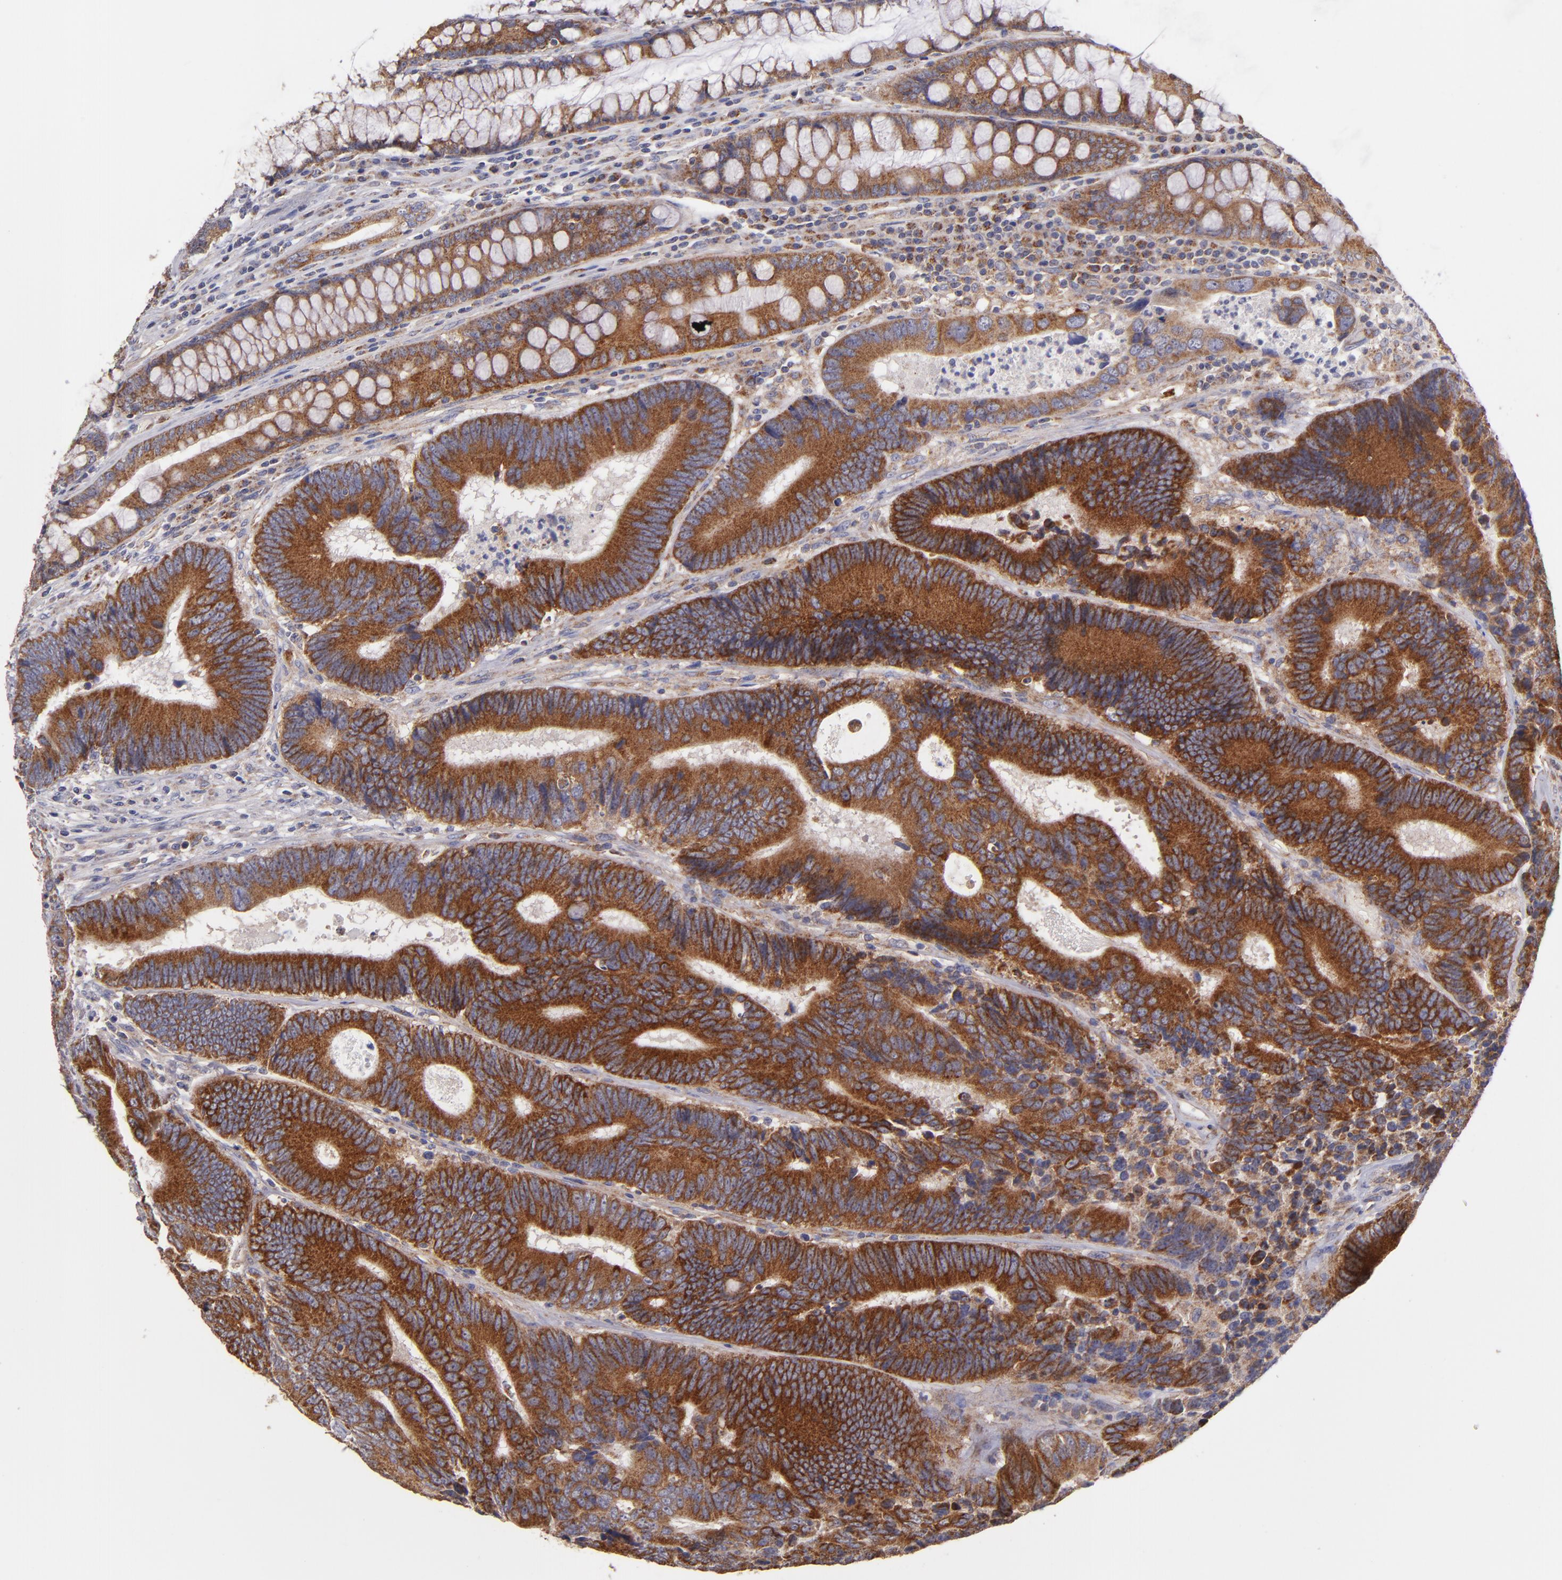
{"staining": {"intensity": "strong", "quantity": ">75%", "location": "cytoplasmic/membranous"}, "tissue": "colorectal cancer", "cell_type": "Tumor cells", "image_type": "cancer", "snomed": [{"axis": "morphology", "description": "Normal tissue, NOS"}, {"axis": "morphology", "description": "Adenocarcinoma, NOS"}, {"axis": "topography", "description": "Colon"}], "caption": "Colorectal adenocarcinoma stained for a protein displays strong cytoplasmic/membranous positivity in tumor cells. (Stains: DAB (3,3'-diaminobenzidine) in brown, nuclei in blue, Microscopy: brightfield microscopy at high magnification).", "gene": "CLTA", "patient": {"sex": "female", "age": 78}}